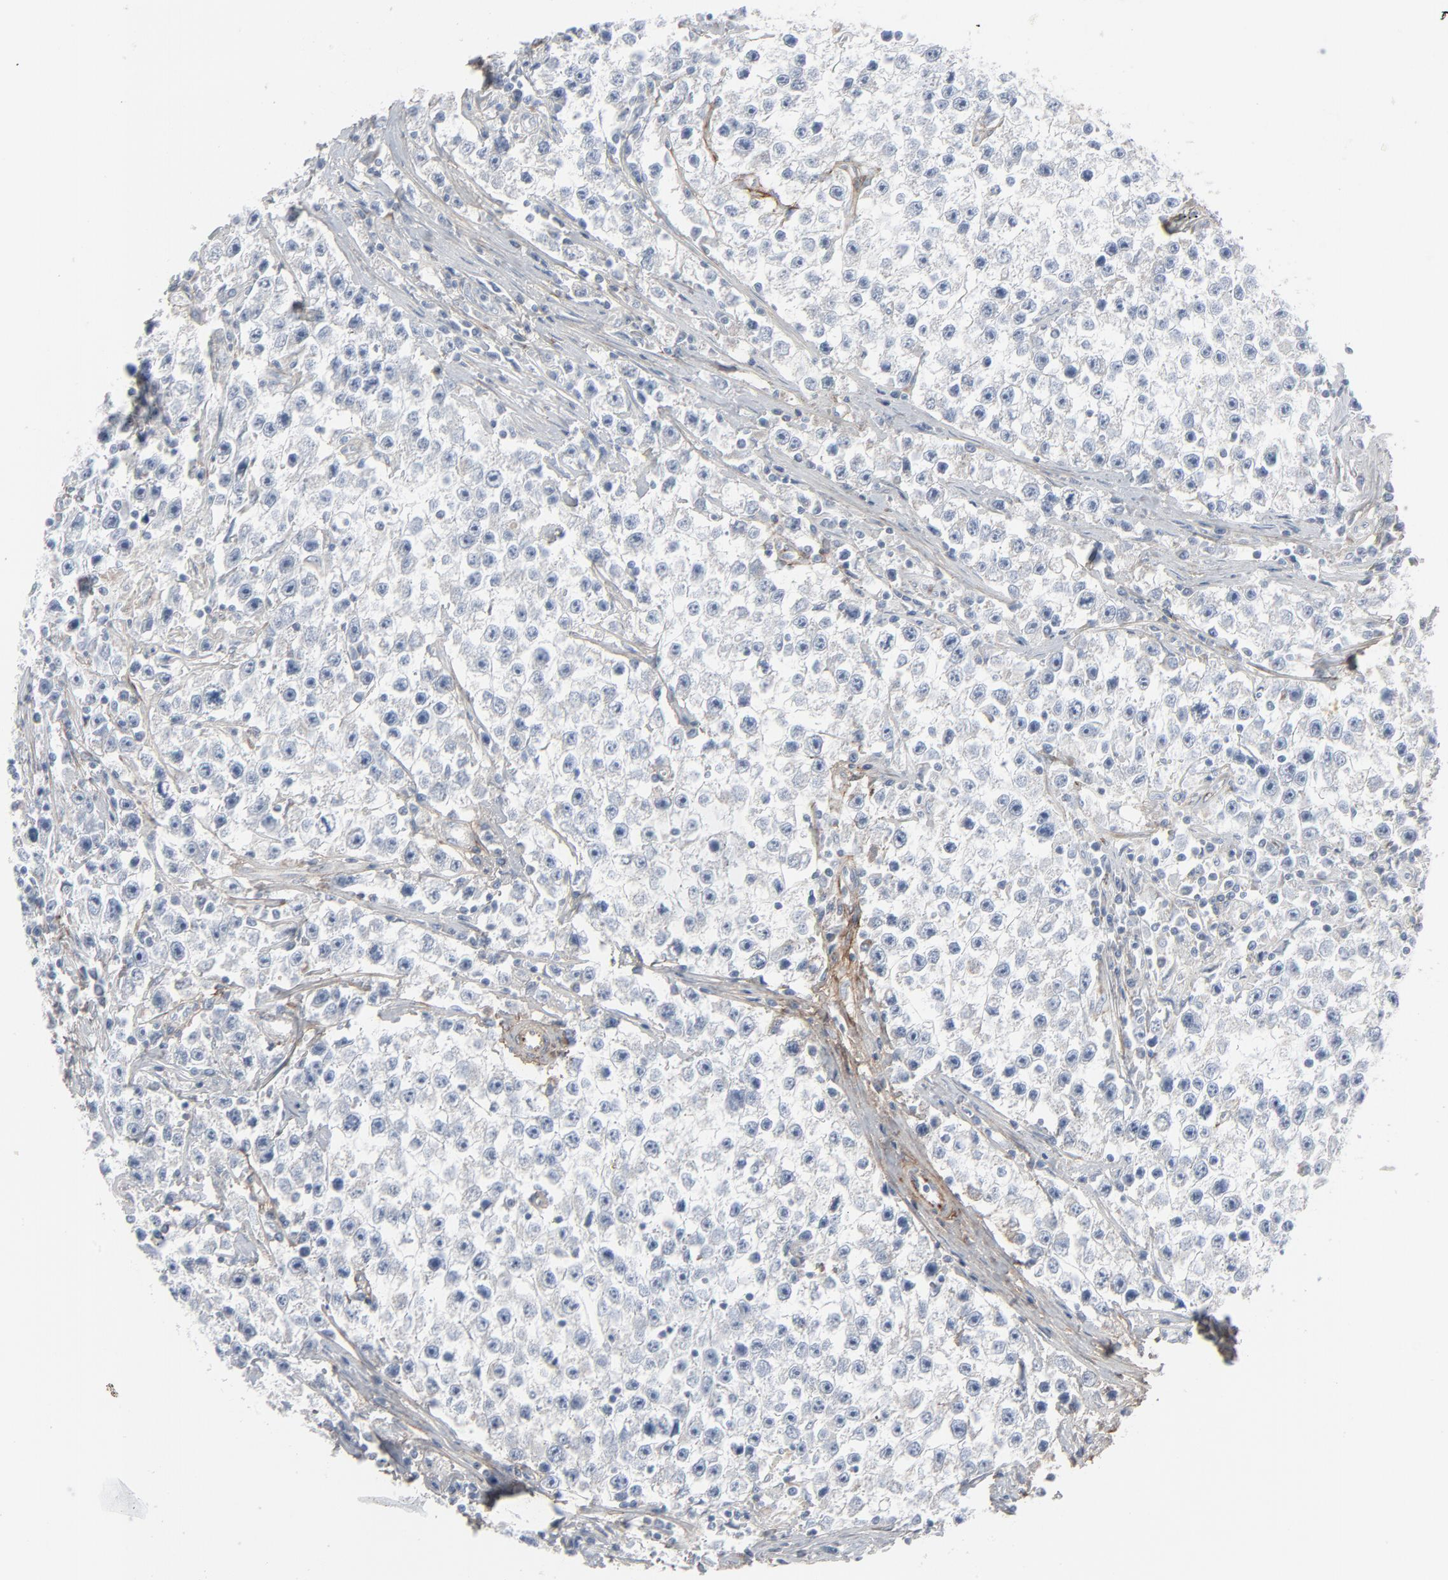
{"staining": {"intensity": "negative", "quantity": "none", "location": "none"}, "tissue": "testis cancer", "cell_type": "Tumor cells", "image_type": "cancer", "snomed": [{"axis": "morphology", "description": "Seminoma, NOS"}, {"axis": "topography", "description": "Testis"}], "caption": "Tumor cells are negative for brown protein staining in seminoma (testis). (Stains: DAB (3,3'-diaminobenzidine) immunohistochemistry (IHC) with hematoxylin counter stain, Microscopy: brightfield microscopy at high magnification).", "gene": "BGN", "patient": {"sex": "male", "age": 35}}